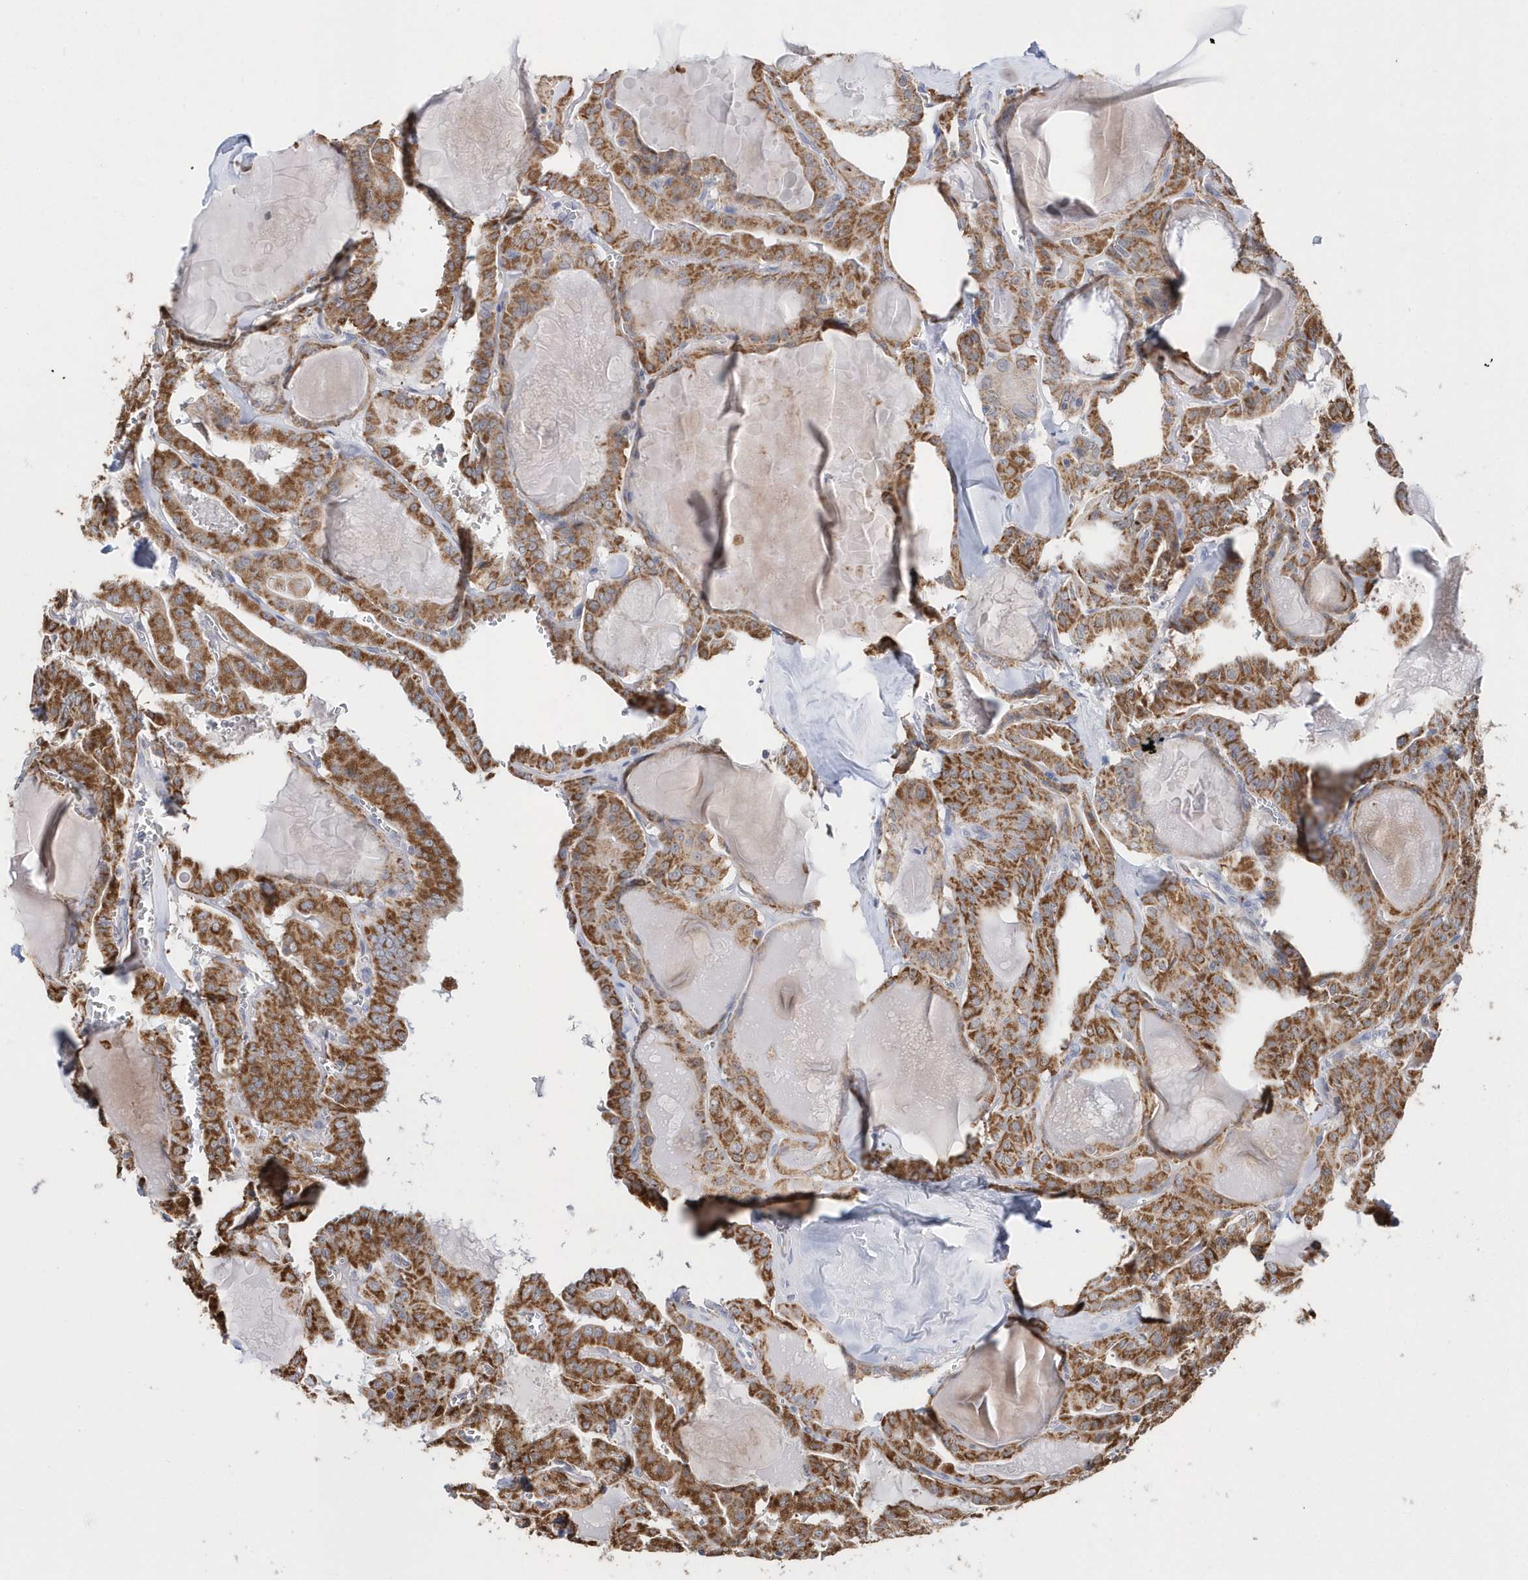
{"staining": {"intensity": "strong", "quantity": ">75%", "location": "cytoplasmic/membranous"}, "tissue": "thyroid cancer", "cell_type": "Tumor cells", "image_type": "cancer", "snomed": [{"axis": "morphology", "description": "Papillary adenocarcinoma, NOS"}, {"axis": "topography", "description": "Thyroid gland"}], "caption": "Approximately >75% of tumor cells in thyroid papillary adenocarcinoma show strong cytoplasmic/membranous protein expression as visualized by brown immunohistochemical staining.", "gene": "SPATA5", "patient": {"sex": "male", "age": 52}}